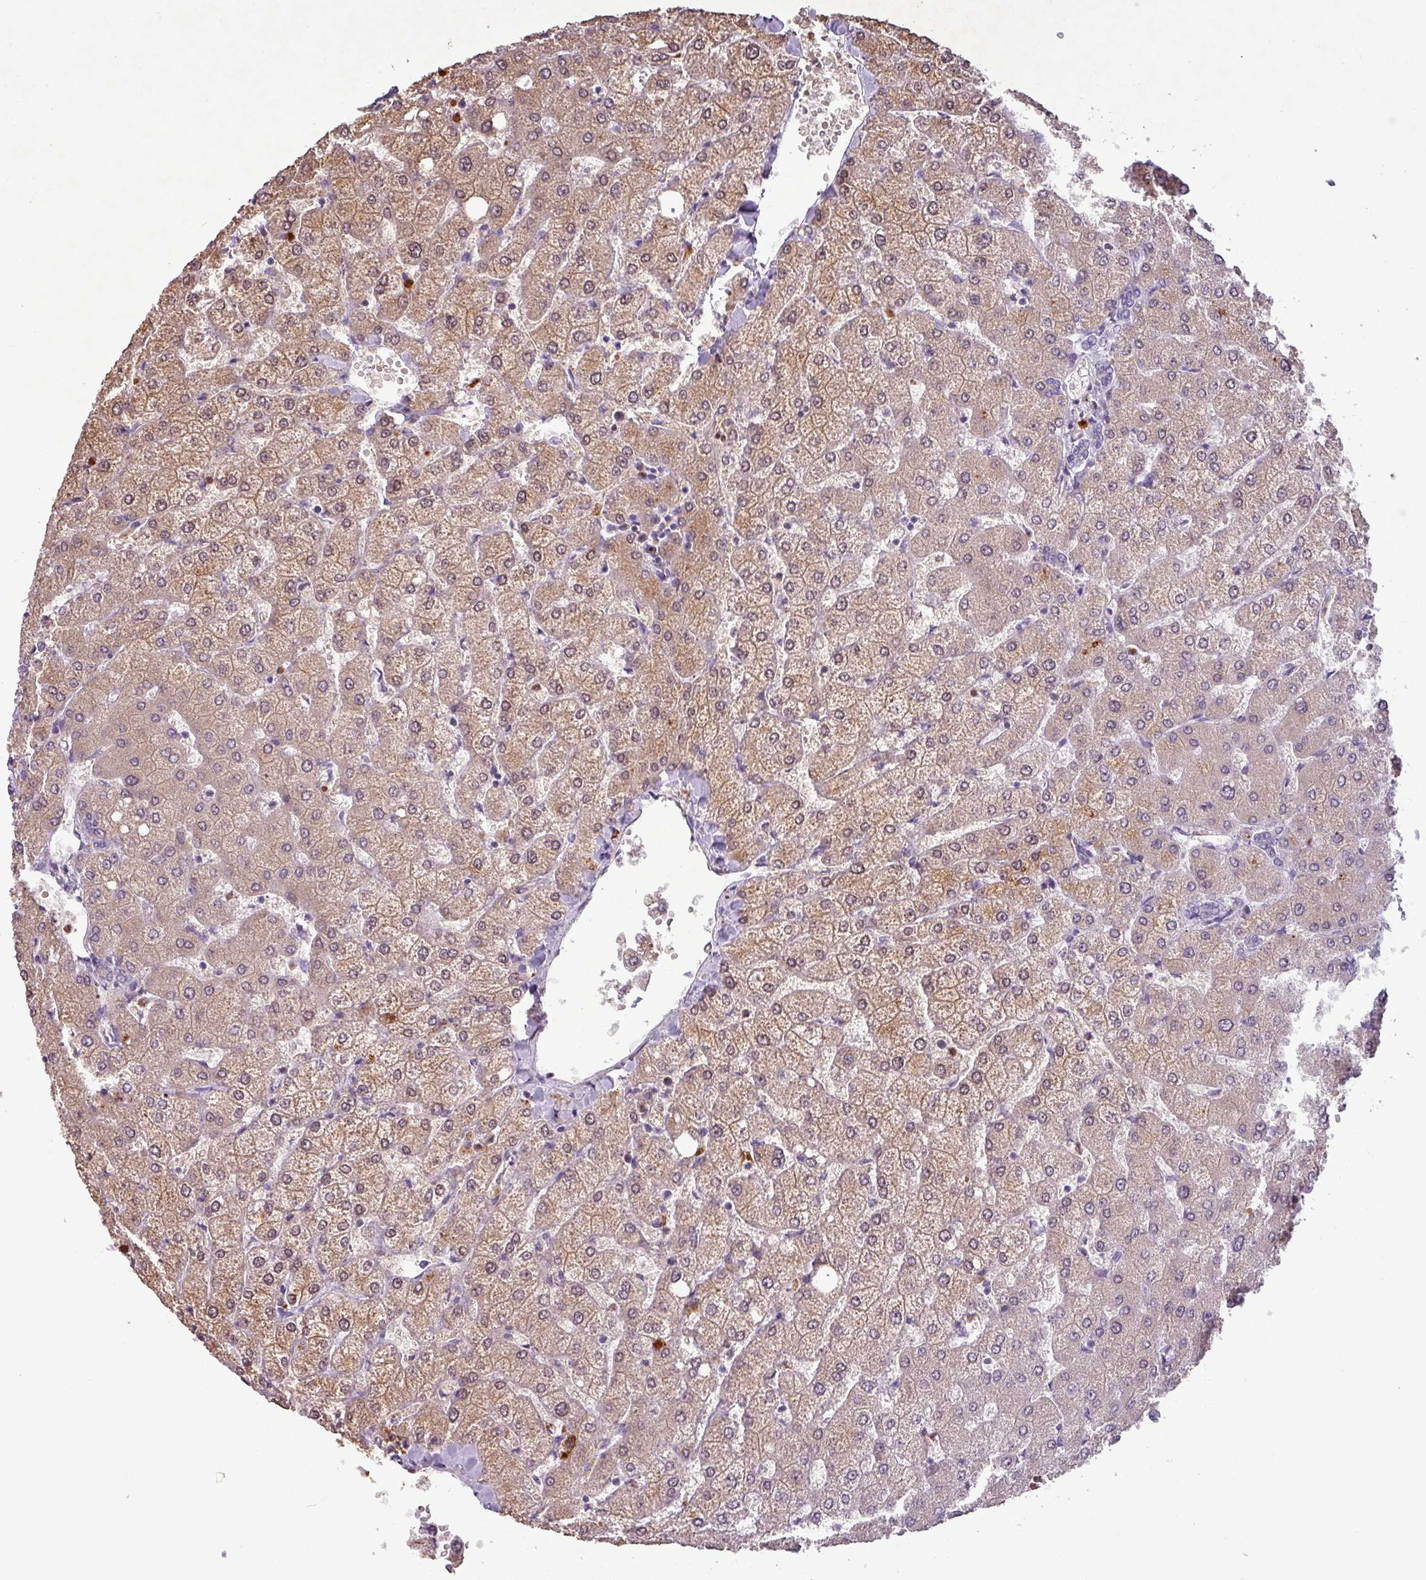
{"staining": {"intensity": "negative", "quantity": "none", "location": "none"}, "tissue": "liver", "cell_type": "Cholangiocytes", "image_type": "normal", "snomed": [{"axis": "morphology", "description": "Normal tissue, NOS"}, {"axis": "topography", "description": "Liver"}], "caption": "High magnification brightfield microscopy of benign liver stained with DAB (3,3'-diaminobenzidine) (brown) and counterstained with hematoxylin (blue): cholangiocytes show no significant positivity.", "gene": "PNMA6A", "patient": {"sex": "female", "age": 54}}